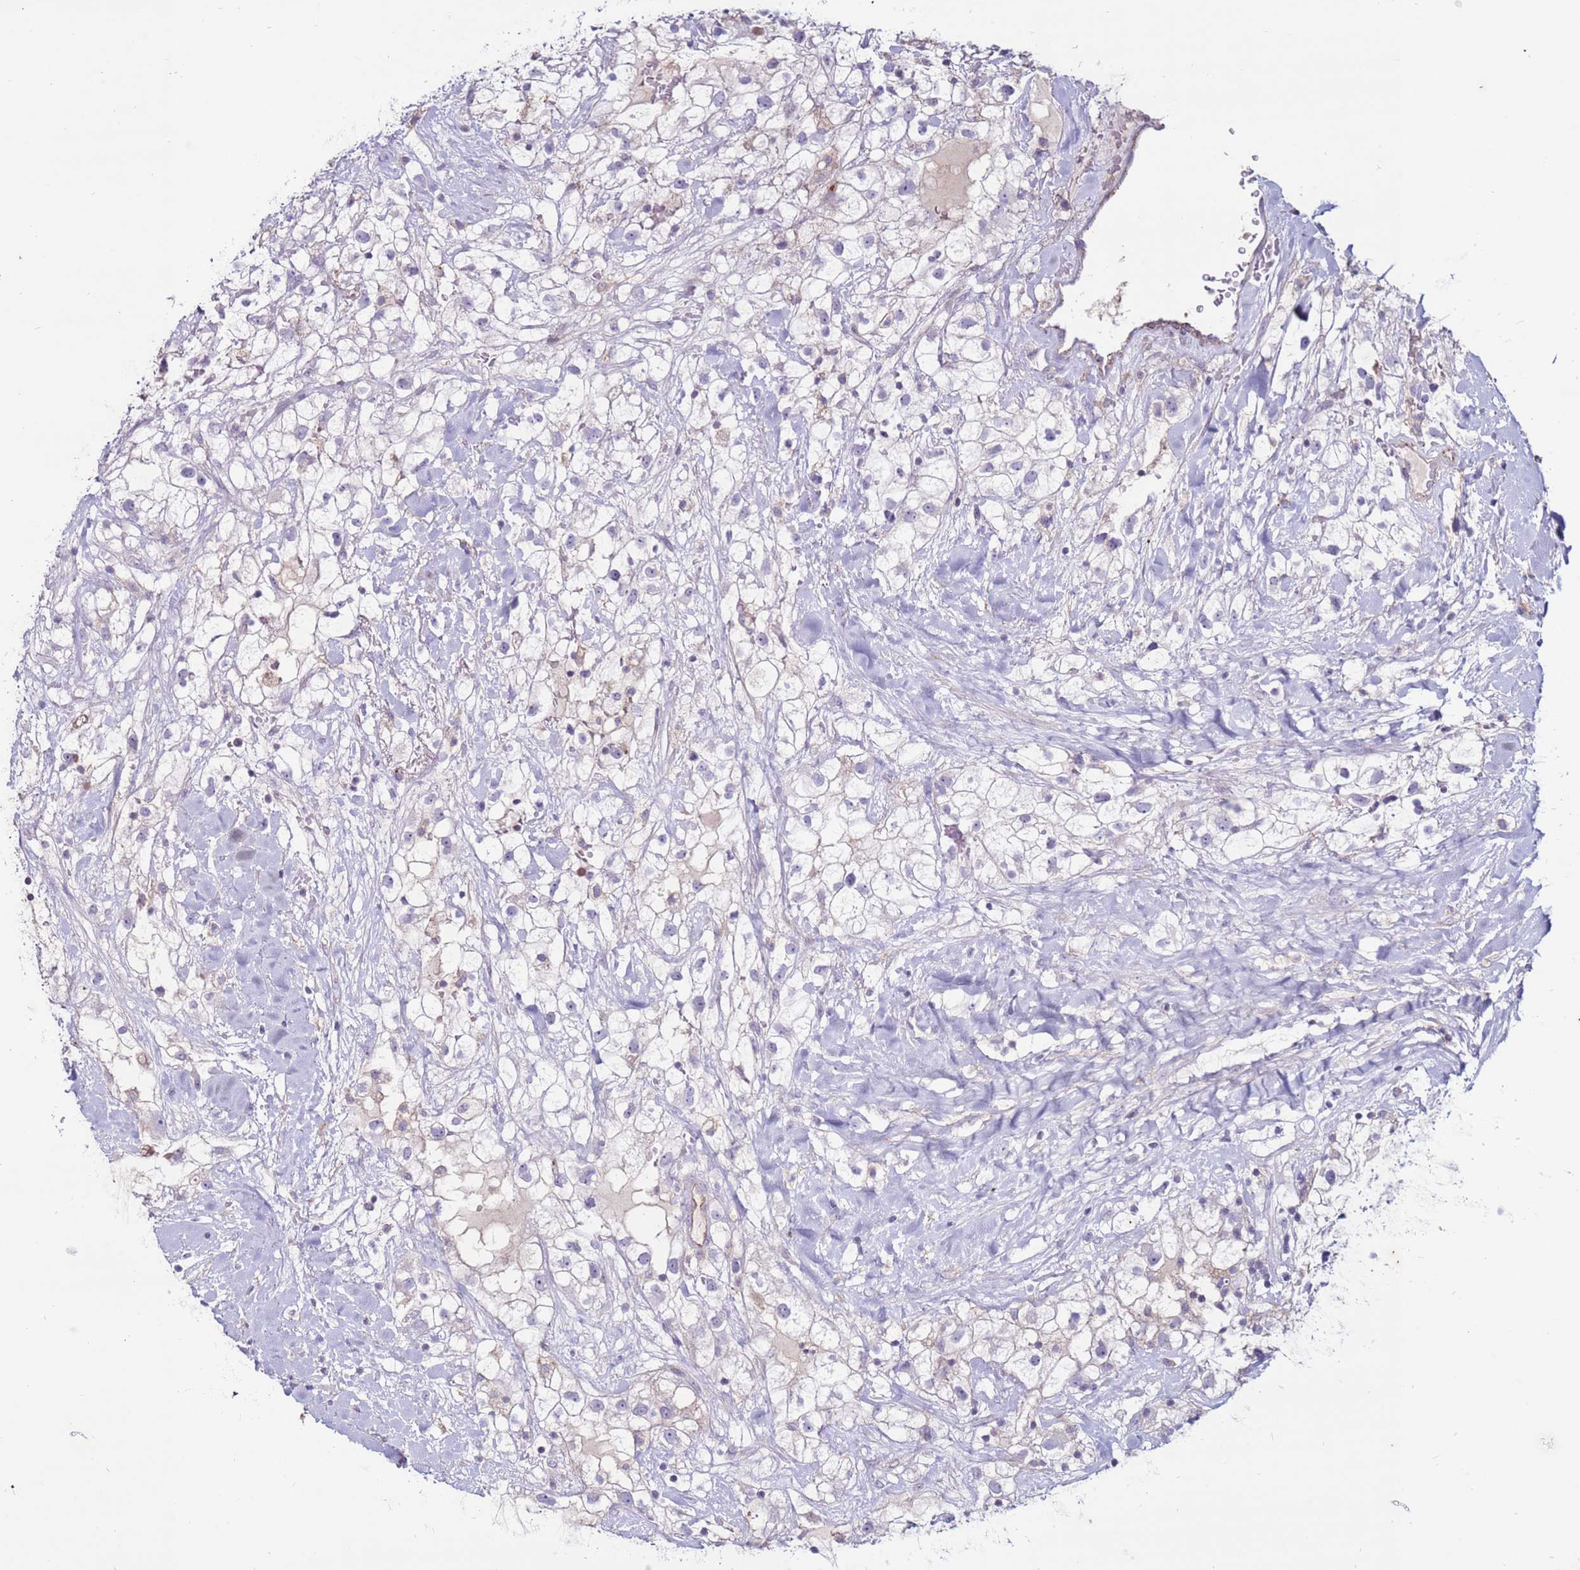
{"staining": {"intensity": "negative", "quantity": "none", "location": "none"}, "tissue": "renal cancer", "cell_type": "Tumor cells", "image_type": "cancer", "snomed": [{"axis": "morphology", "description": "Adenocarcinoma, NOS"}, {"axis": "topography", "description": "Kidney"}], "caption": "High magnification brightfield microscopy of renal cancer (adenocarcinoma) stained with DAB (3,3'-diaminobenzidine) (brown) and counterstained with hematoxylin (blue): tumor cells show no significant positivity.", "gene": "CLEC4M", "patient": {"sex": "male", "age": 59}}